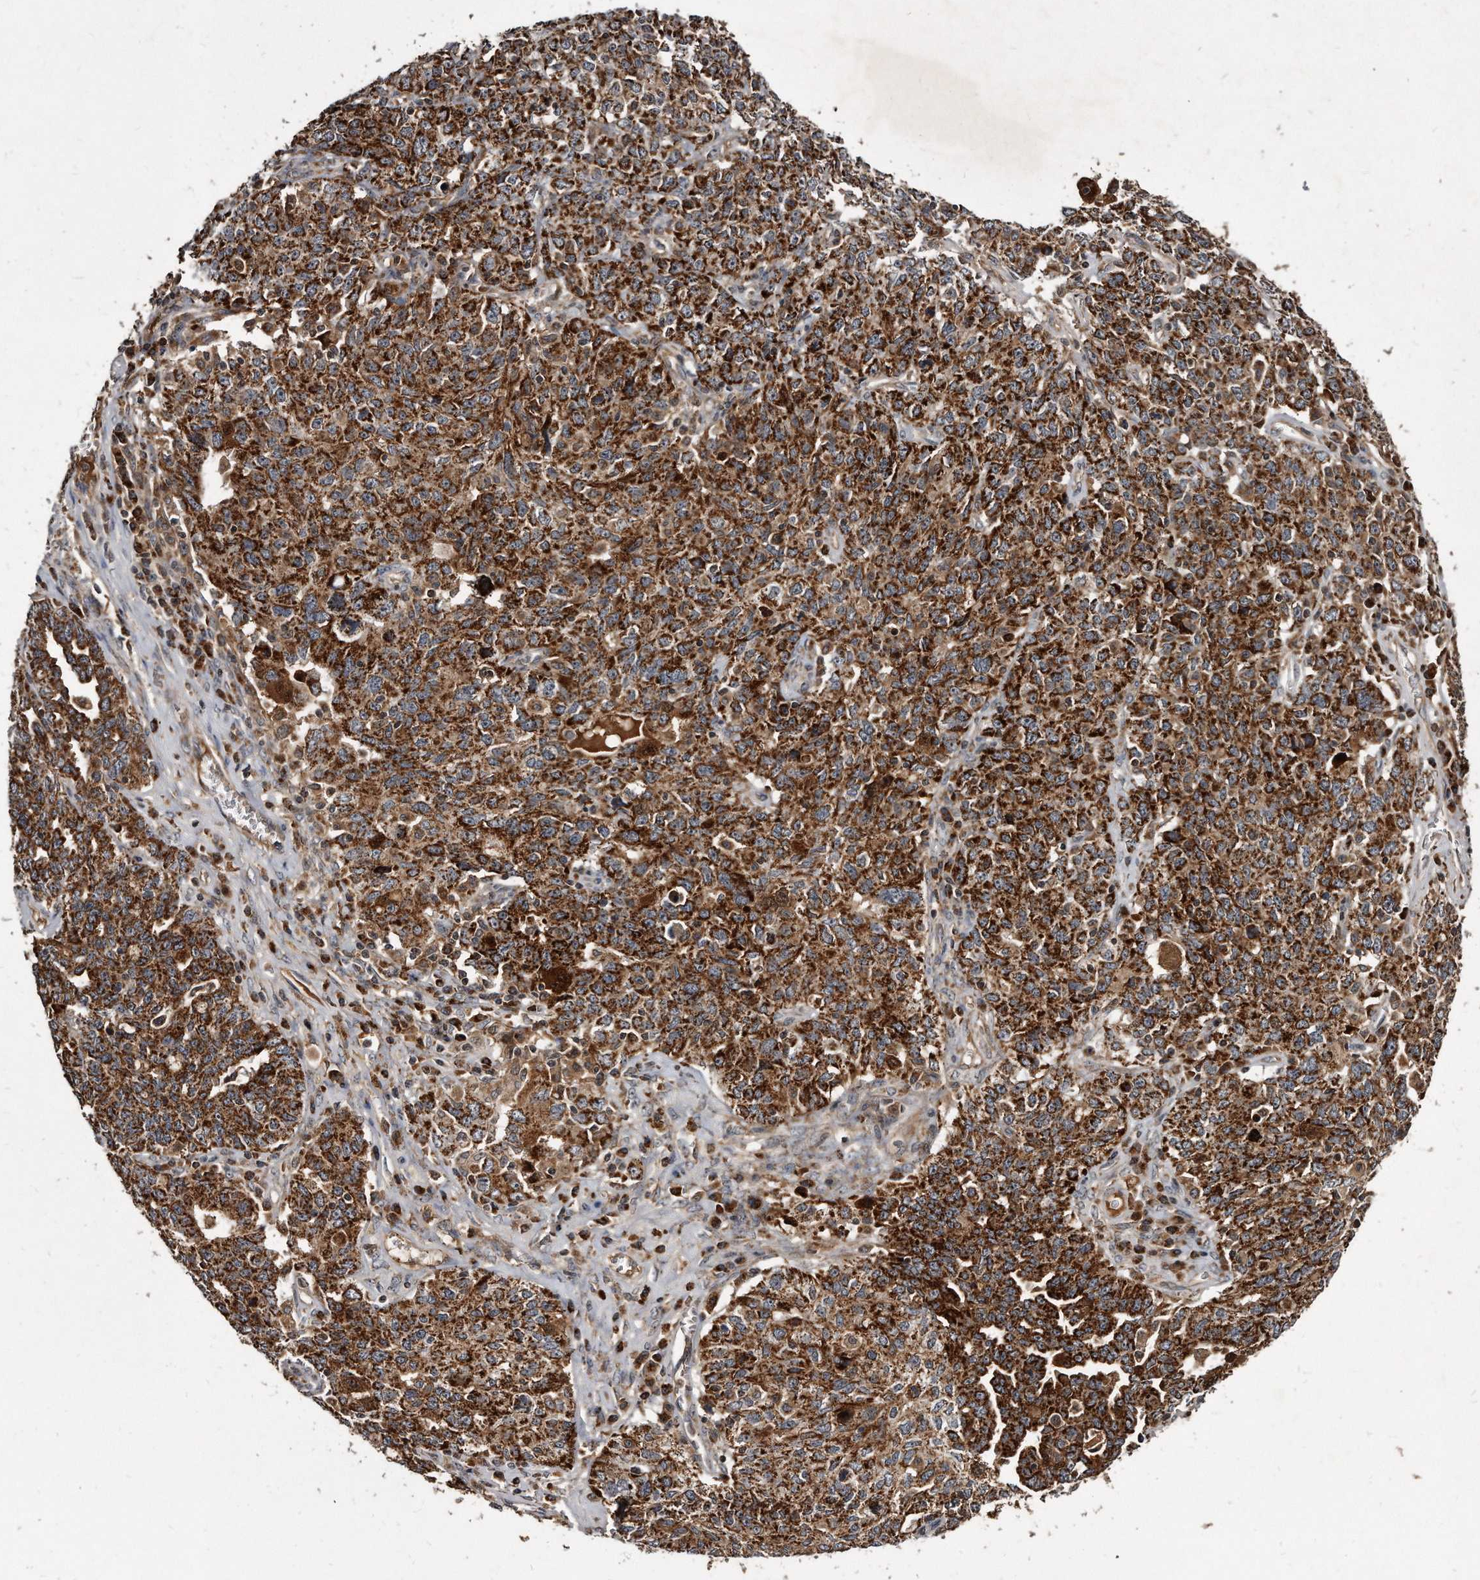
{"staining": {"intensity": "strong", "quantity": ">75%", "location": "cytoplasmic/membranous"}, "tissue": "ovarian cancer", "cell_type": "Tumor cells", "image_type": "cancer", "snomed": [{"axis": "morphology", "description": "Carcinoma, endometroid"}, {"axis": "topography", "description": "Ovary"}], "caption": "Immunohistochemical staining of human ovarian cancer (endometroid carcinoma) shows high levels of strong cytoplasmic/membranous protein expression in approximately >75% of tumor cells.", "gene": "FAM136A", "patient": {"sex": "female", "age": 62}}